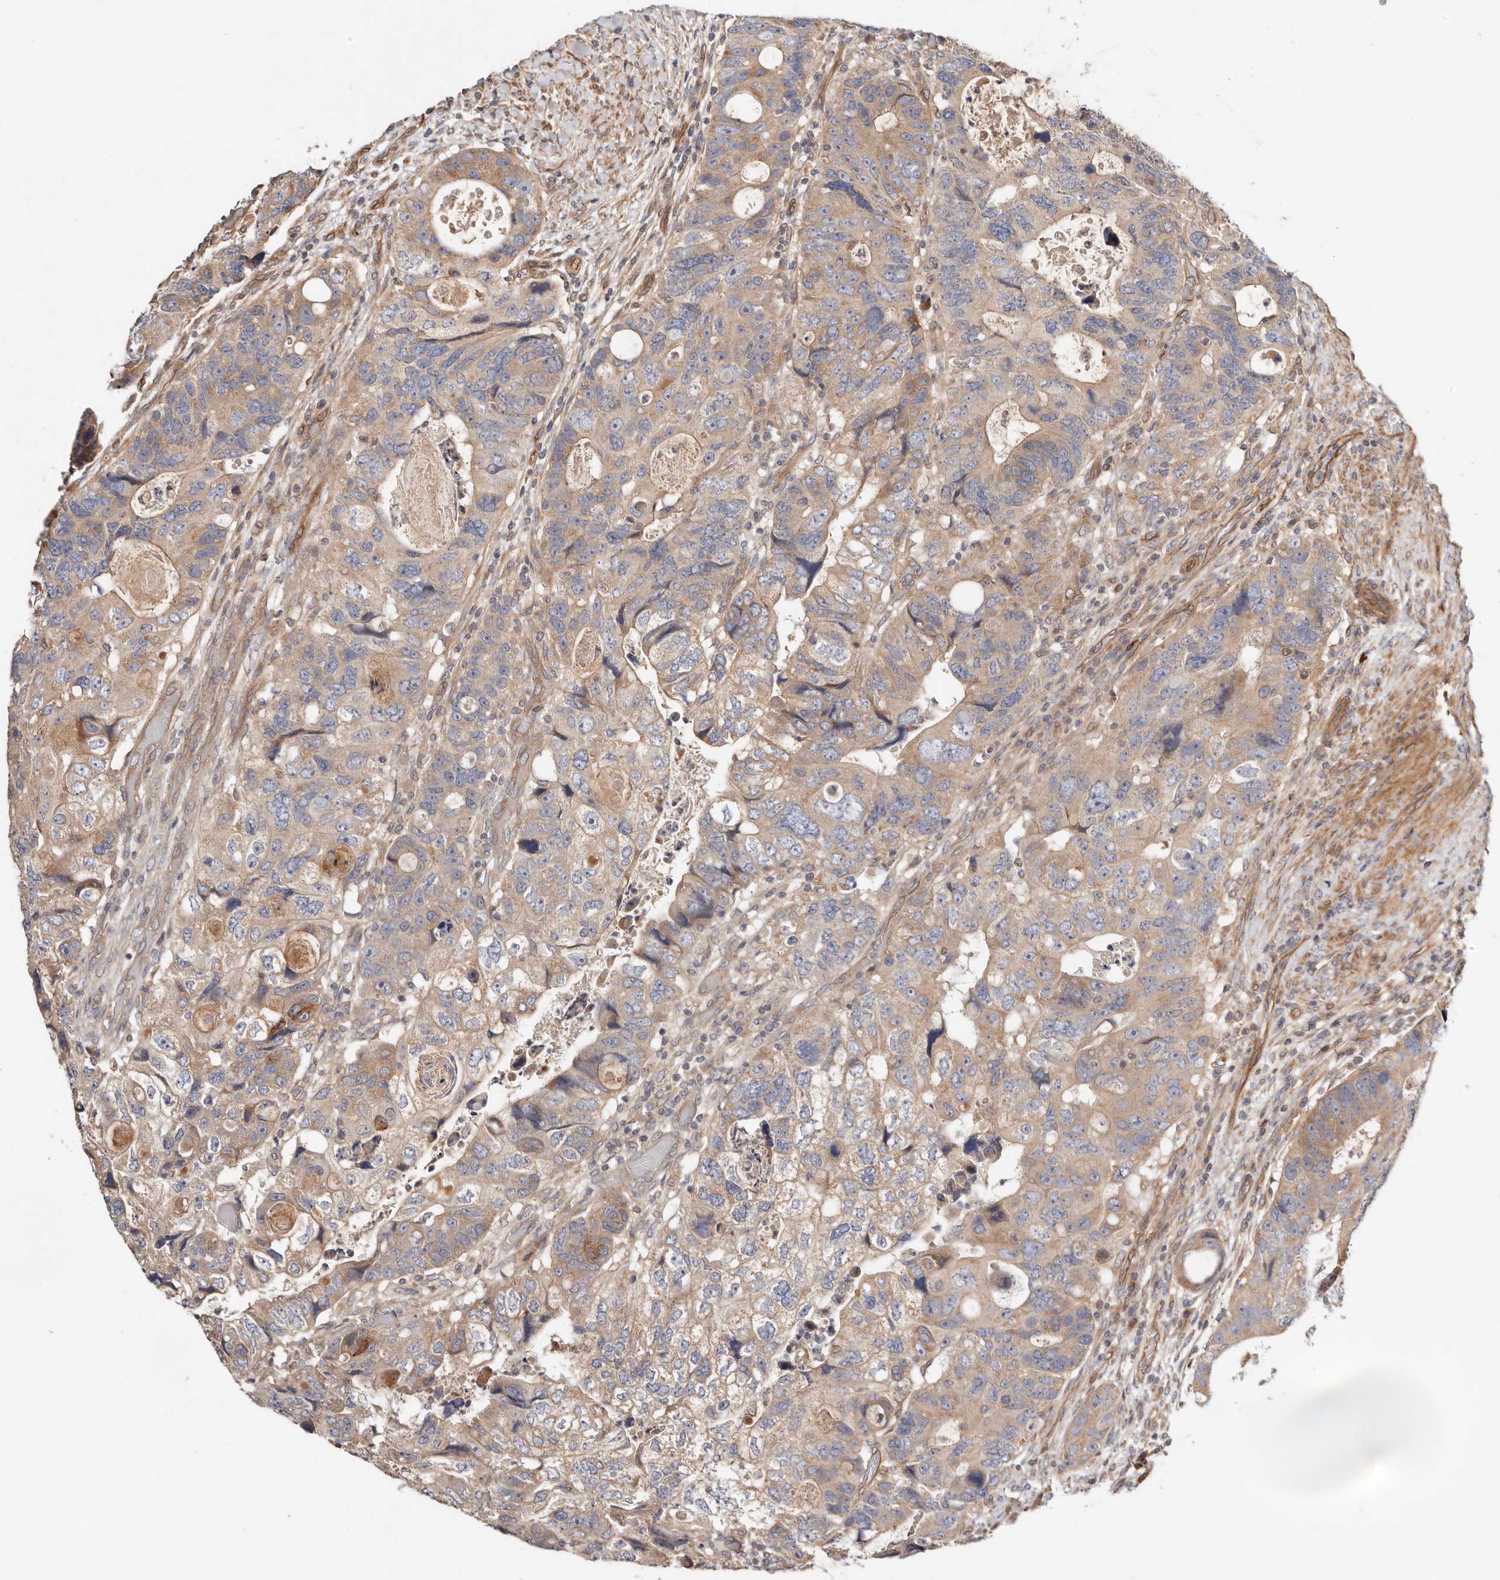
{"staining": {"intensity": "moderate", "quantity": "25%-75%", "location": "cytoplasmic/membranous"}, "tissue": "colorectal cancer", "cell_type": "Tumor cells", "image_type": "cancer", "snomed": [{"axis": "morphology", "description": "Adenocarcinoma, NOS"}, {"axis": "topography", "description": "Rectum"}], "caption": "The image reveals staining of colorectal adenocarcinoma, revealing moderate cytoplasmic/membranous protein positivity (brown color) within tumor cells.", "gene": "MACF1", "patient": {"sex": "male", "age": 59}}